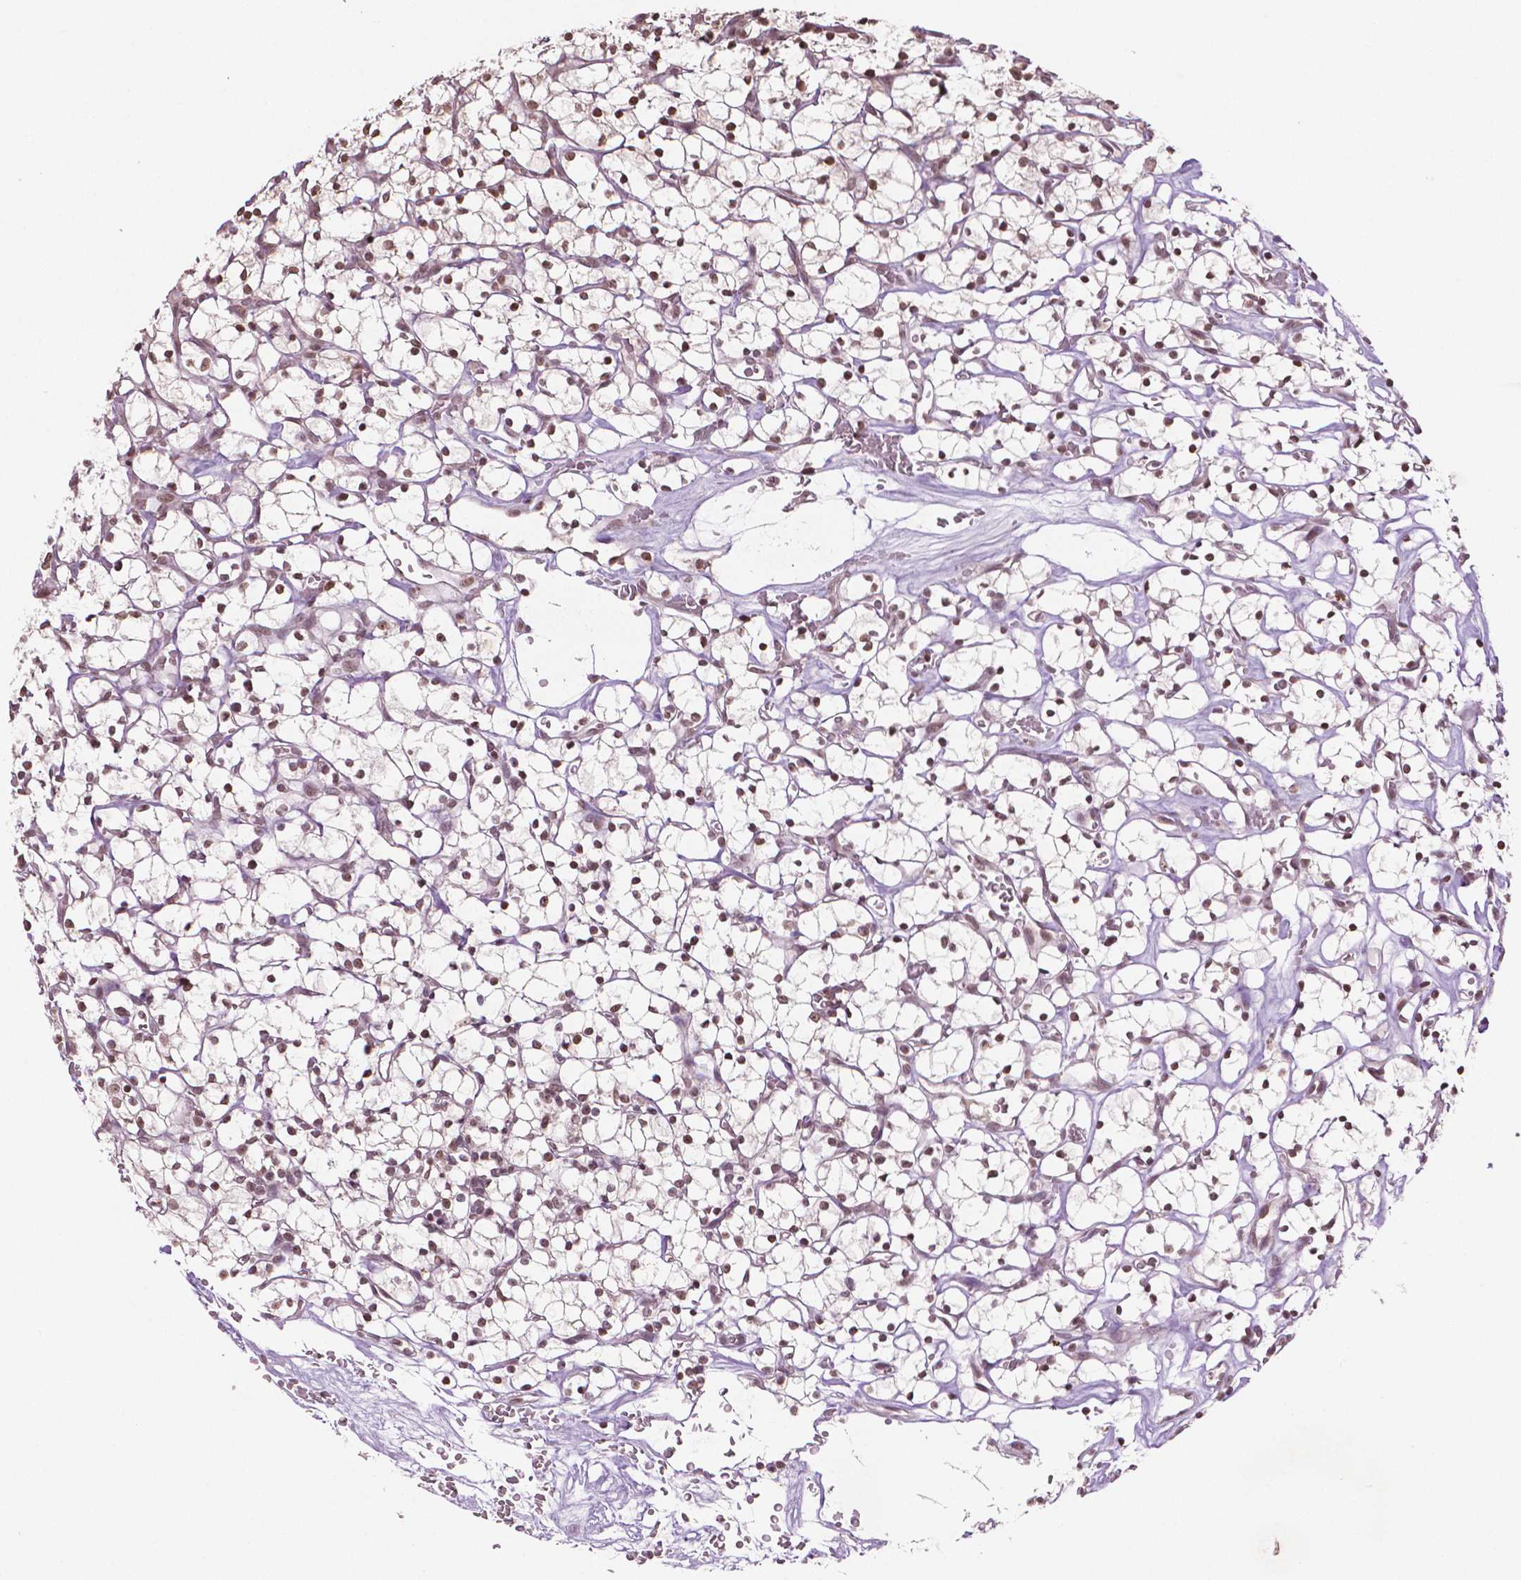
{"staining": {"intensity": "moderate", "quantity": ">75%", "location": "nuclear"}, "tissue": "renal cancer", "cell_type": "Tumor cells", "image_type": "cancer", "snomed": [{"axis": "morphology", "description": "Adenocarcinoma, NOS"}, {"axis": "topography", "description": "Kidney"}], "caption": "Renal cancer stained with a protein marker shows moderate staining in tumor cells.", "gene": "DEK", "patient": {"sex": "female", "age": 64}}